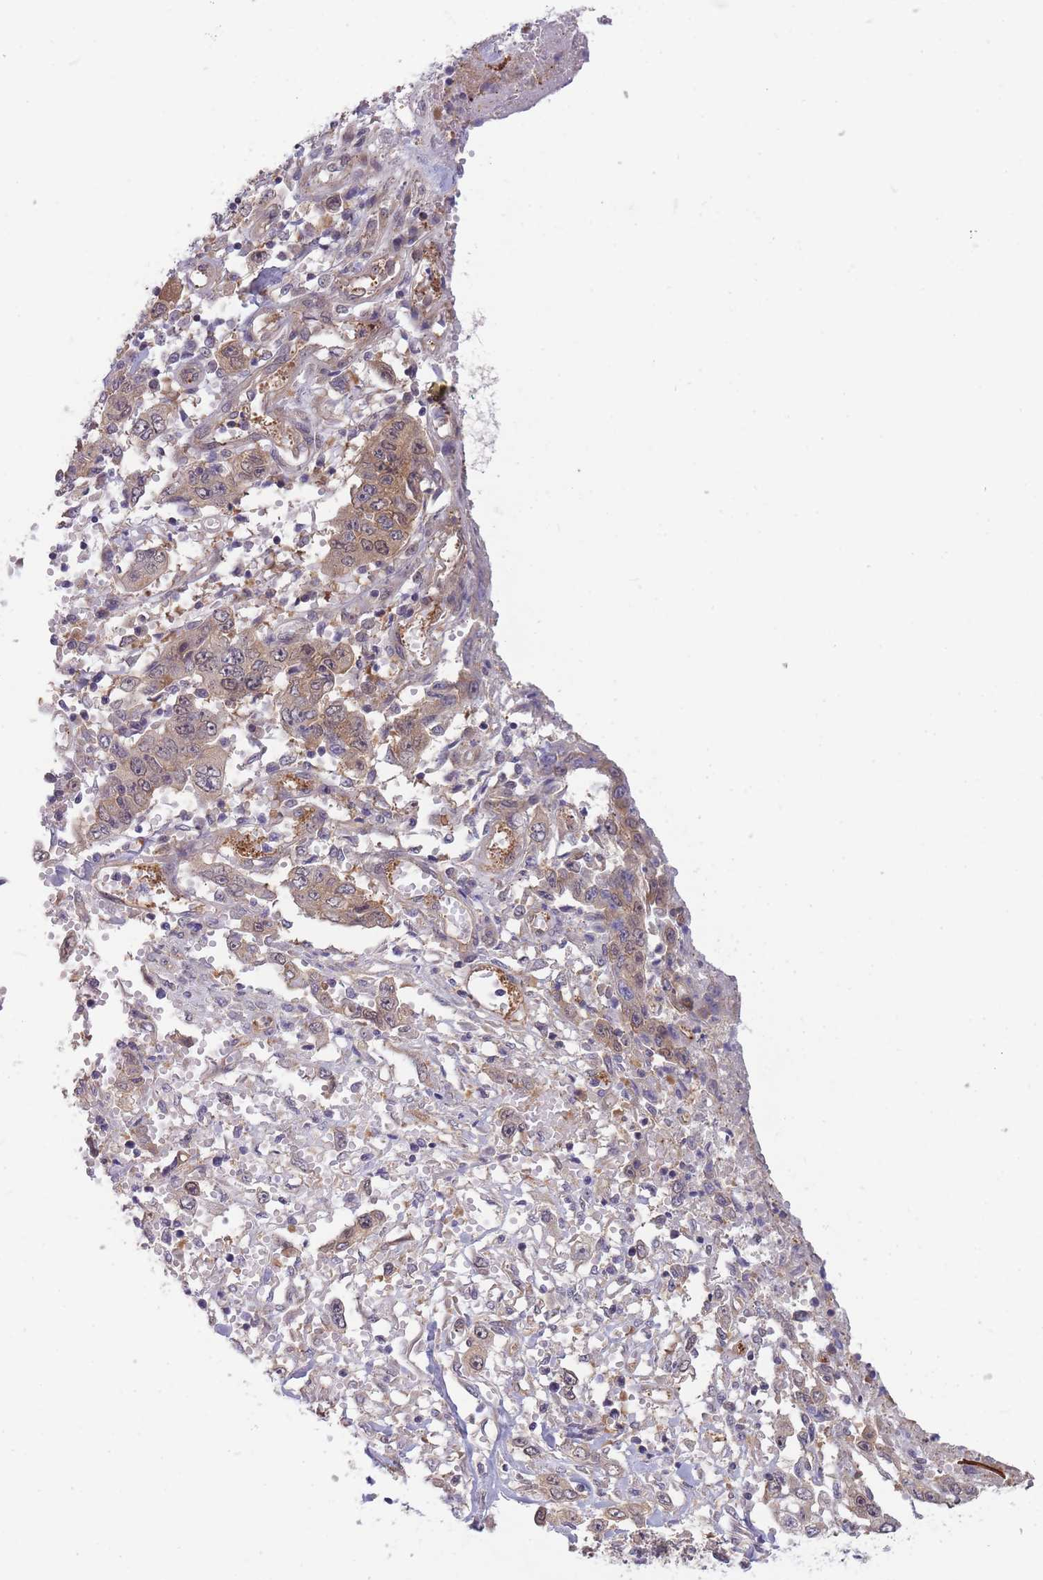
{"staining": {"intensity": "weak", "quantity": "<25%", "location": "cytoplasmic/membranous"}, "tissue": "stomach cancer", "cell_type": "Tumor cells", "image_type": "cancer", "snomed": [{"axis": "morphology", "description": "Adenocarcinoma, NOS"}, {"axis": "topography", "description": "Stomach, upper"}], "caption": "Tumor cells show no significant protein staining in stomach adenocarcinoma. Brightfield microscopy of IHC stained with DAB (brown) and hematoxylin (blue), captured at high magnification.", "gene": "PFDN6", "patient": {"sex": "male", "age": 62}}